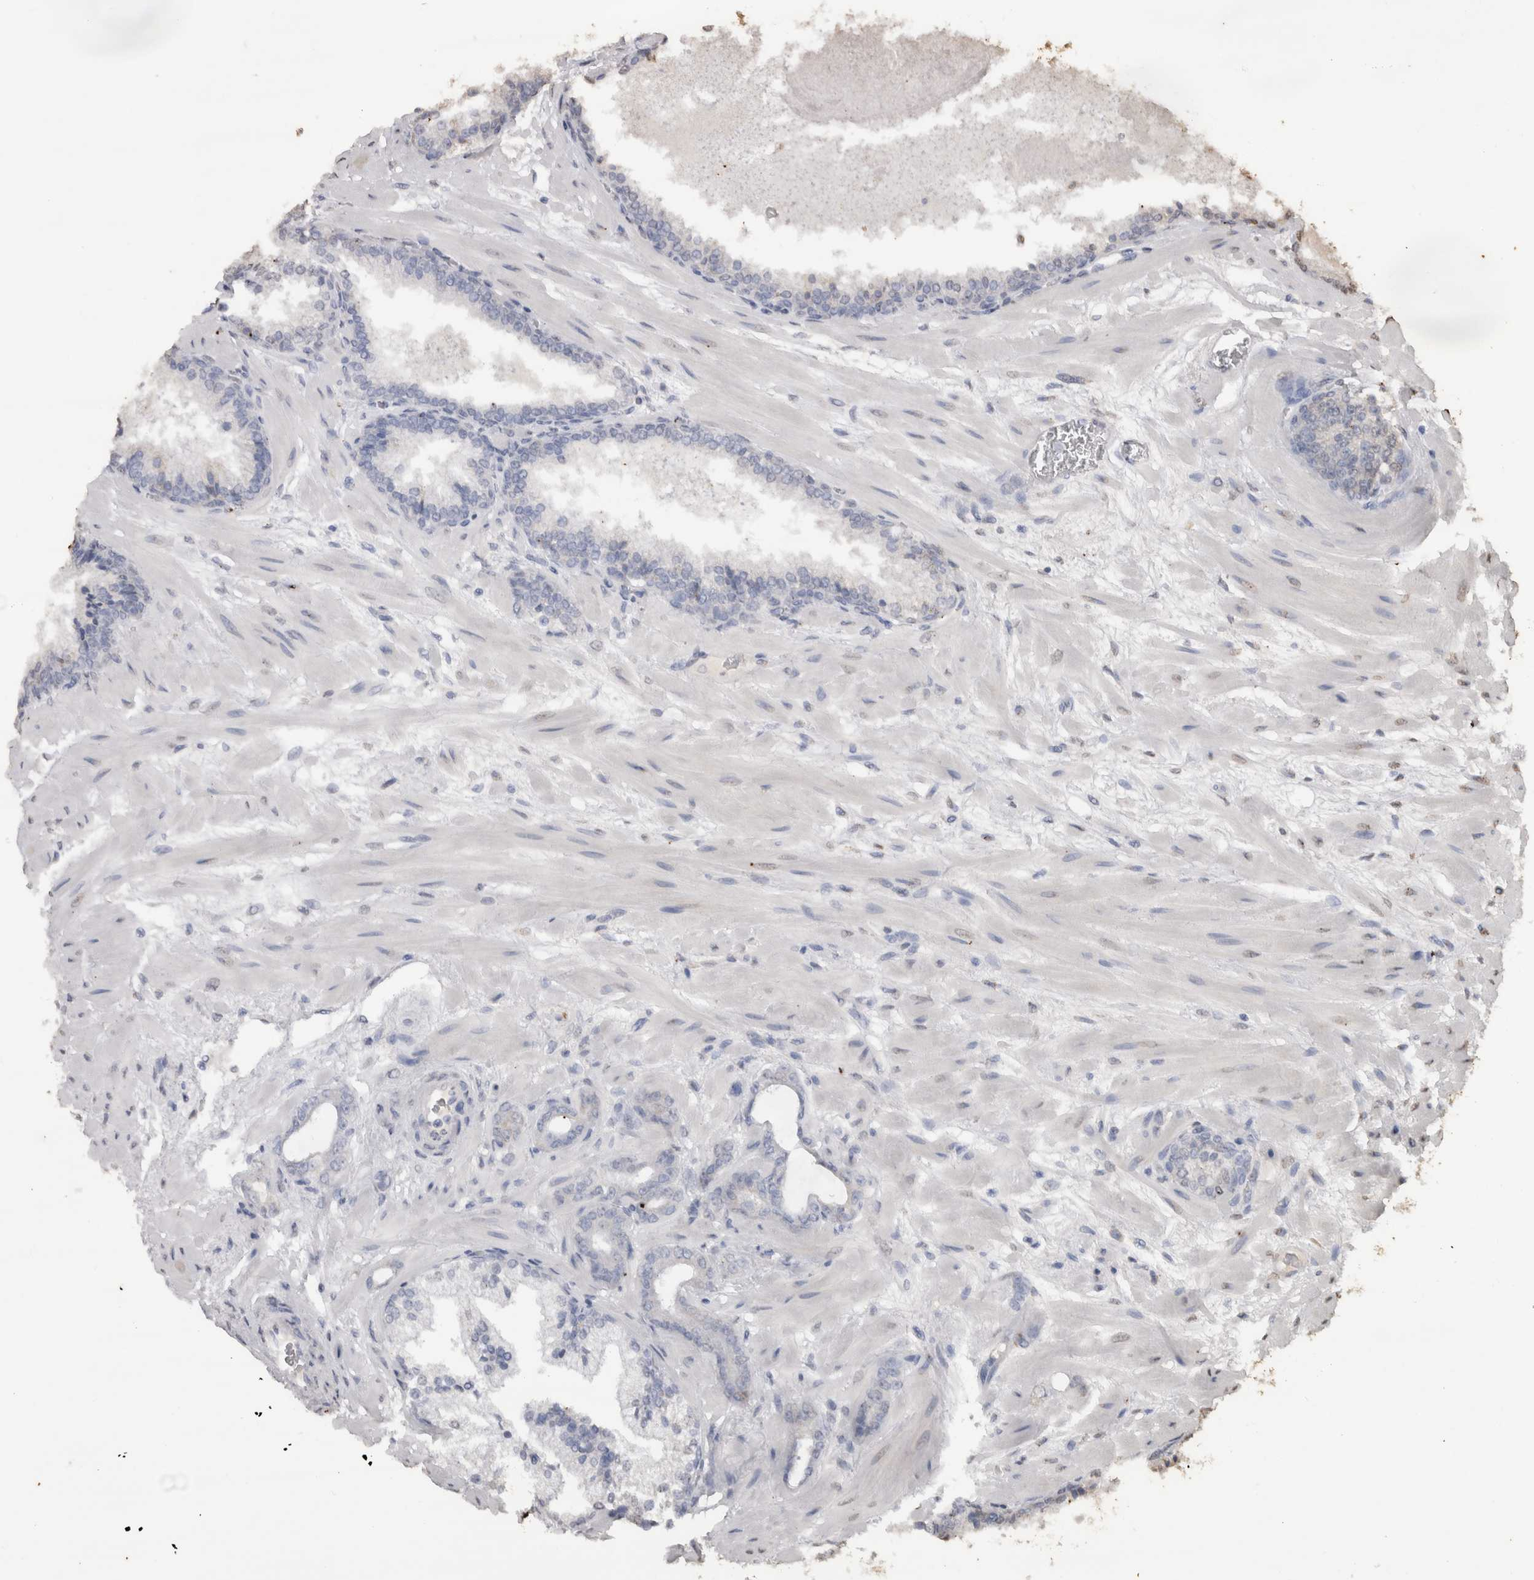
{"staining": {"intensity": "negative", "quantity": "none", "location": "none"}, "tissue": "prostate cancer", "cell_type": "Tumor cells", "image_type": "cancer", "snomed": [{"axis": "morphology", "description": "Adenocarcinoma, Low grade"}, {"axis": "topography", "description": "Prostate"}], "caption": "IHC of human adenocarcinoma (low-grade) (prostate) reveals no expression in tumor cells.", "gene": "CRELD2", "patient": {"sex": "male", "age": 63}}